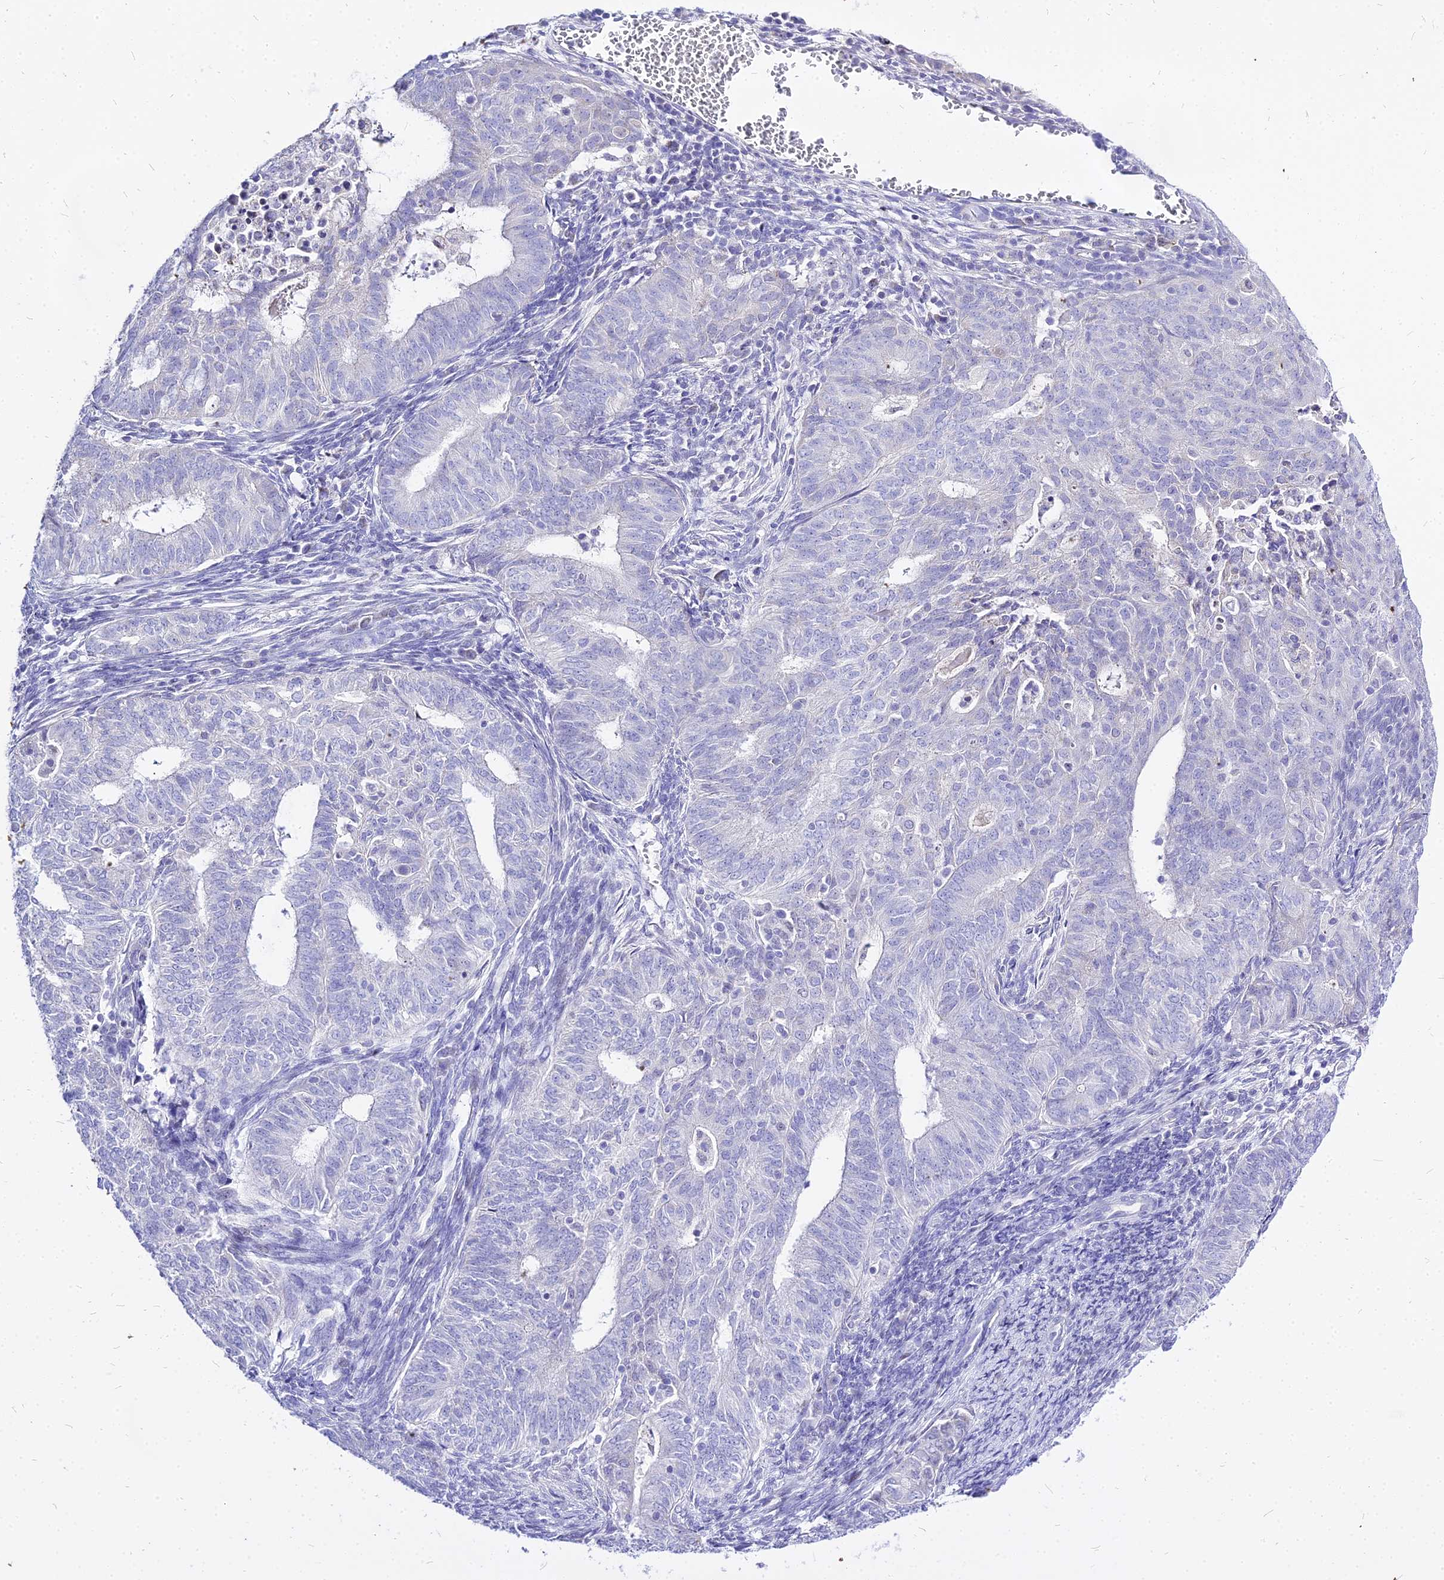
{"staining": {"intensity": "negative", "quantity": "none", "location": "none"}, "tissue": "endometrial cancer", "cell_type": "Tumor cells", "image_type": "cancer", "snomed": [{"axis": "morphology", "description": "Adenocarcinoma, NOS"}, {"axis": "topography", "description": "Endometrium"}], "caption": "Endometrial adenocarcinoma was stained to show a protein in brown. There is no significant expression in tumor cells.", "gene": "CARD18", "patient": {"sex": "female", "age": 62}}